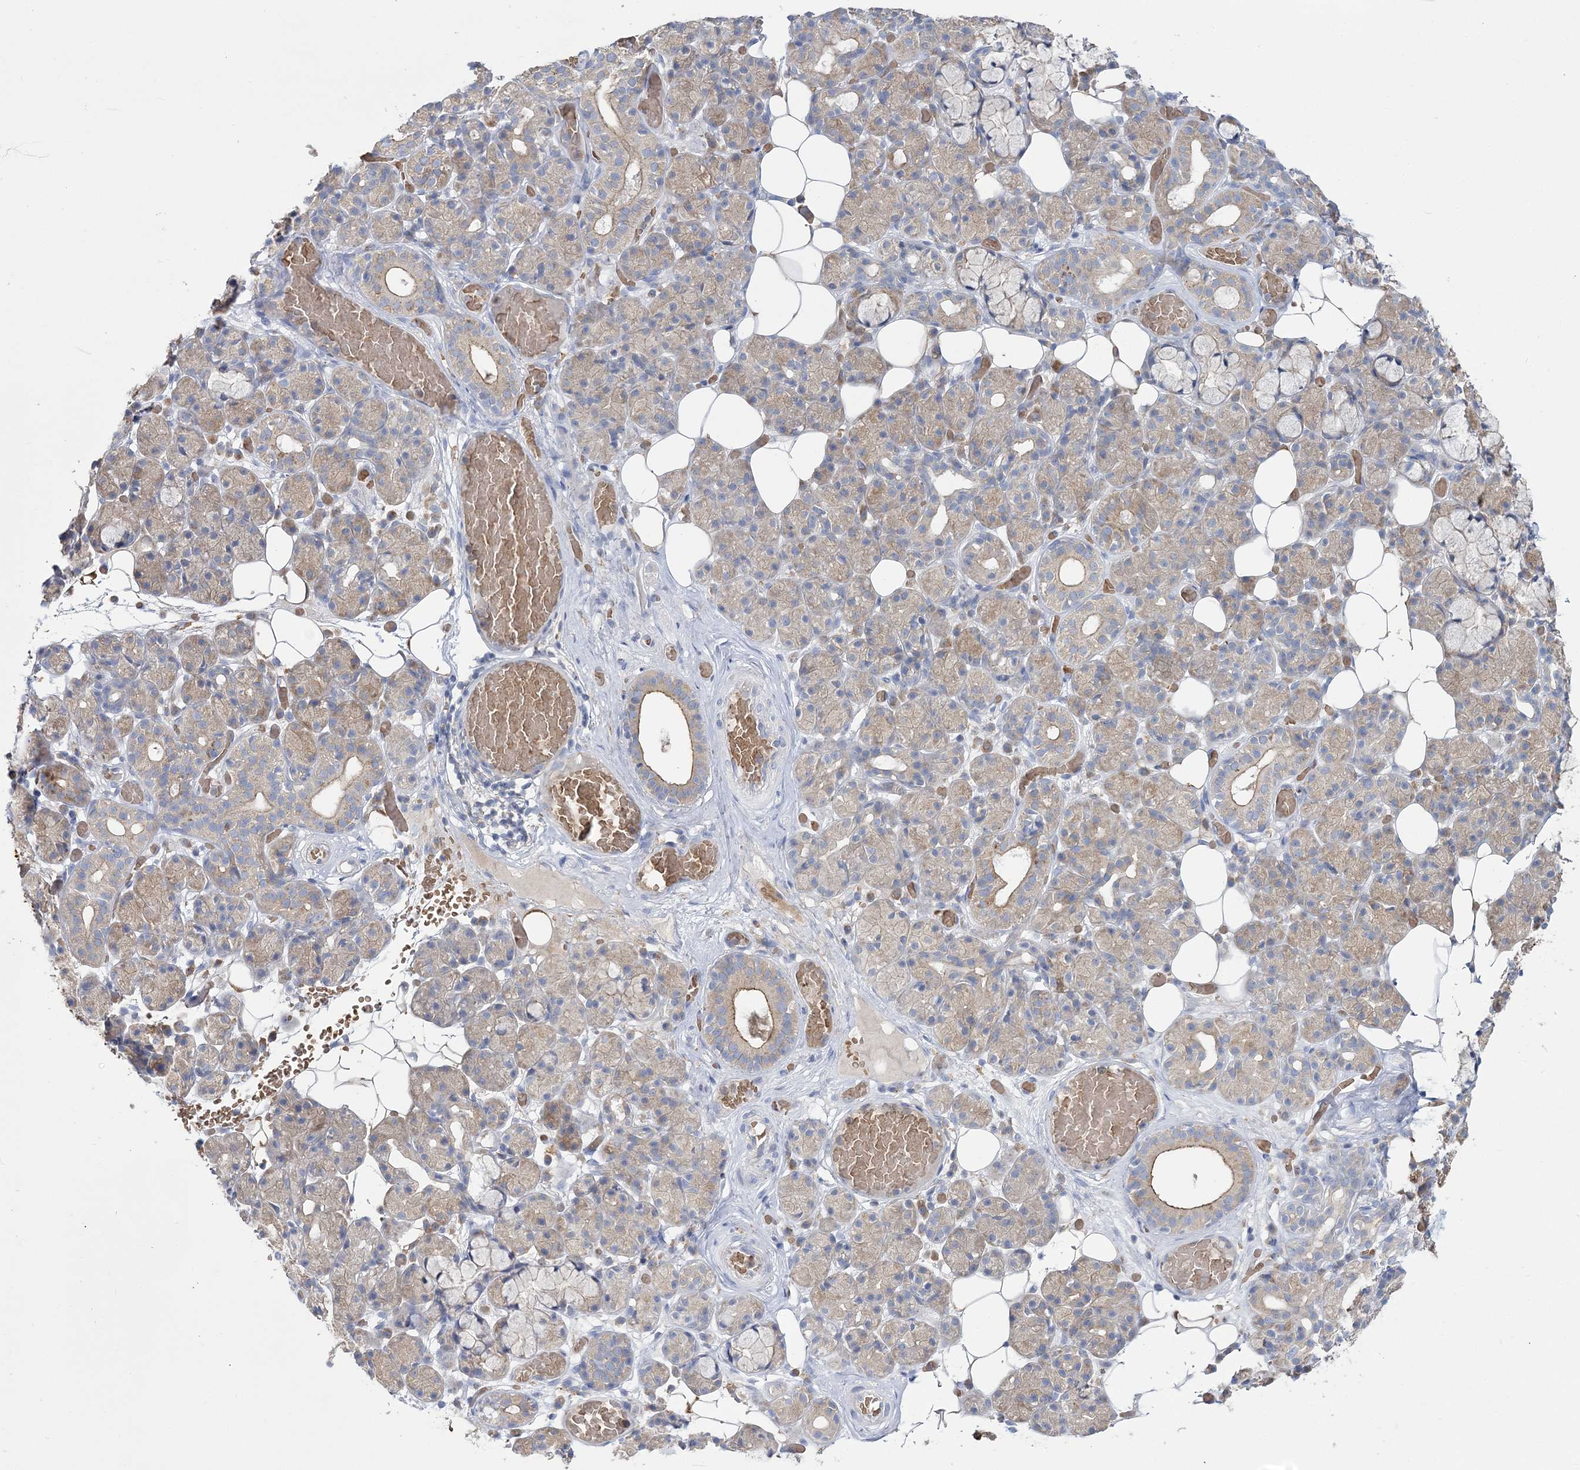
{"staining": {"intensity": "weak", "quantity": "<25%", "location": "cytoplasmic/membranous"}, "tissue": "salivary gland", "cell_type": "Glandular cells", "image_type": "normal", "snomed": [{"axis": "morphology", "description": "Normal tissue, NOS"}, {"axis": "topography", "description": "Salivary gland"}], "caption": "Immunohistochemistry histopathology image of benign human salivary gland stained for a protein (brown), which displays no positivity in glandular cells.", "gene": "ATP11B", "patient": {"sex": "male", "age": 63}}